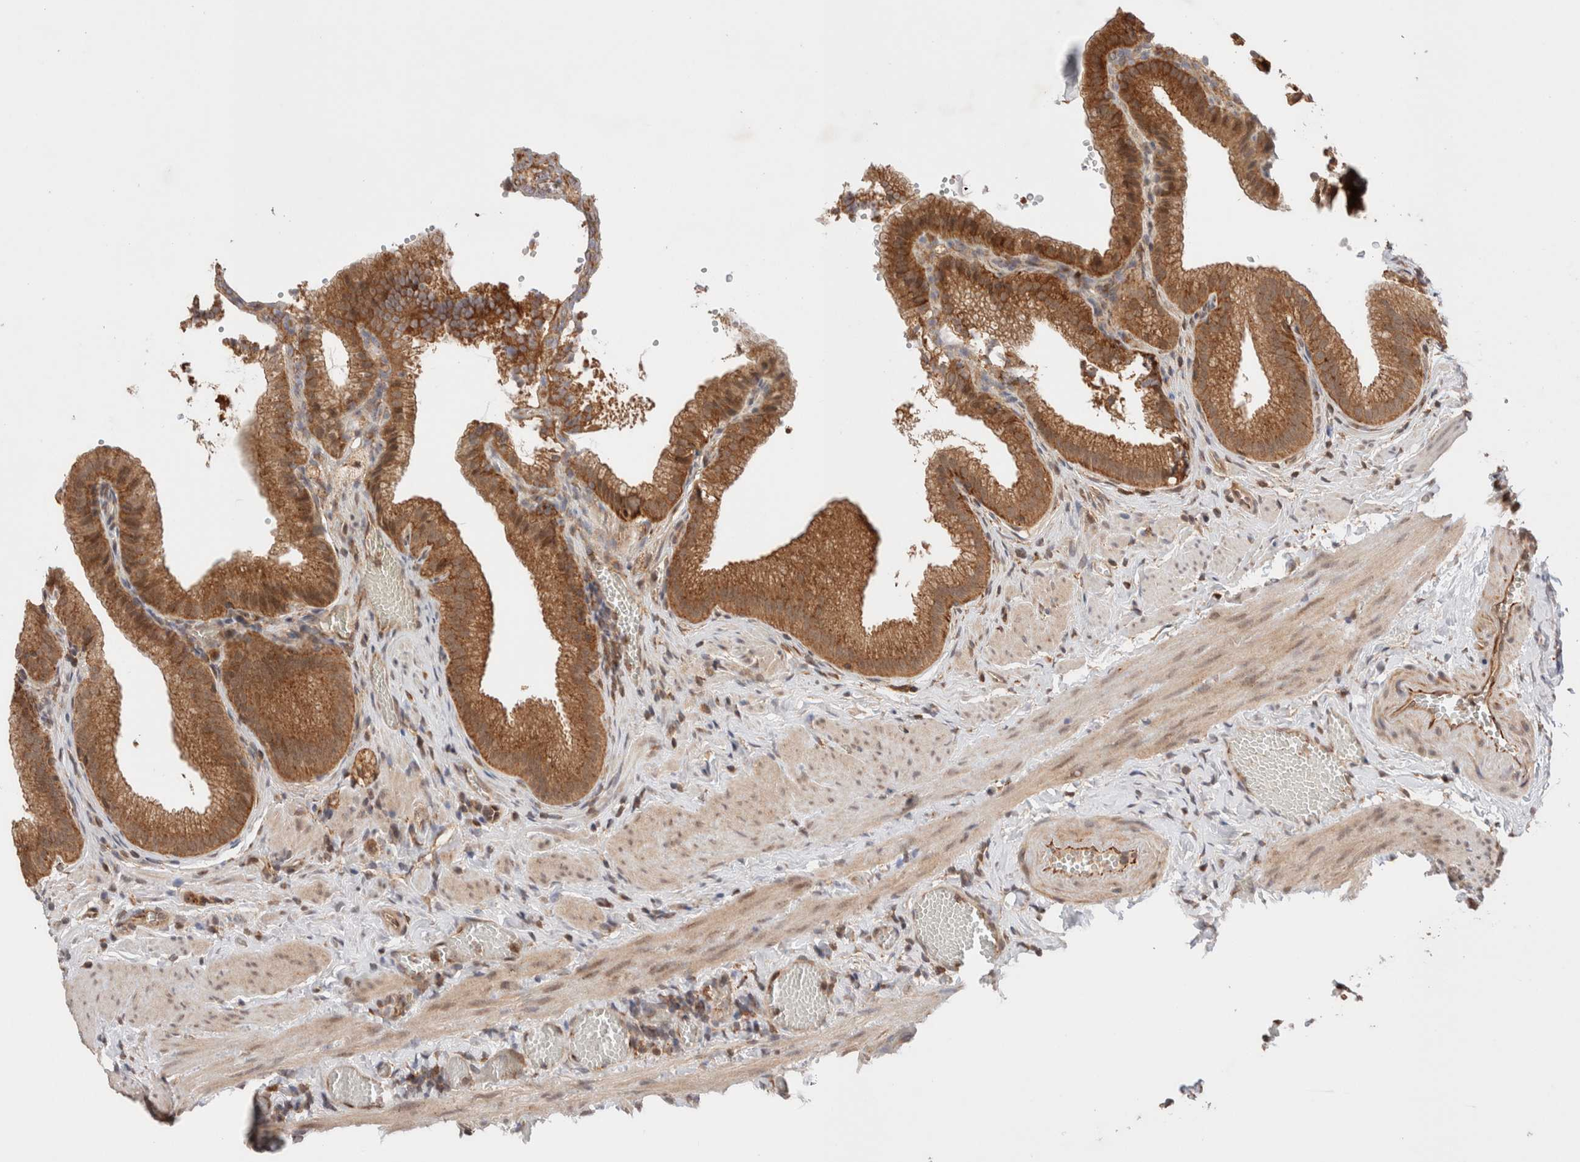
{"staining": {"intensity": "strong", "quantity": ">75%", "location": "cytoplasmic/membranous"}, "tissue": "gallbladder", "cell_type": "Glandular cells", "image_type": "normal", "snomed": [{"axis": "morphology", "description": "Normal tissue, NOS"}, {"axis": "topography", "description": "Gallbladder"}], "caption": "The histopathology image exhibits a brown stain indicating the presence of a protein in the cytoplasmic/membranous of glandular cells in gallbladder. Using DAB (brown) and hematoxylin (blue) stains, captured at high magnification using brightfield microscopy.", "gene": "SIKE1", "patient": {"sex": "male", "age": 38}}